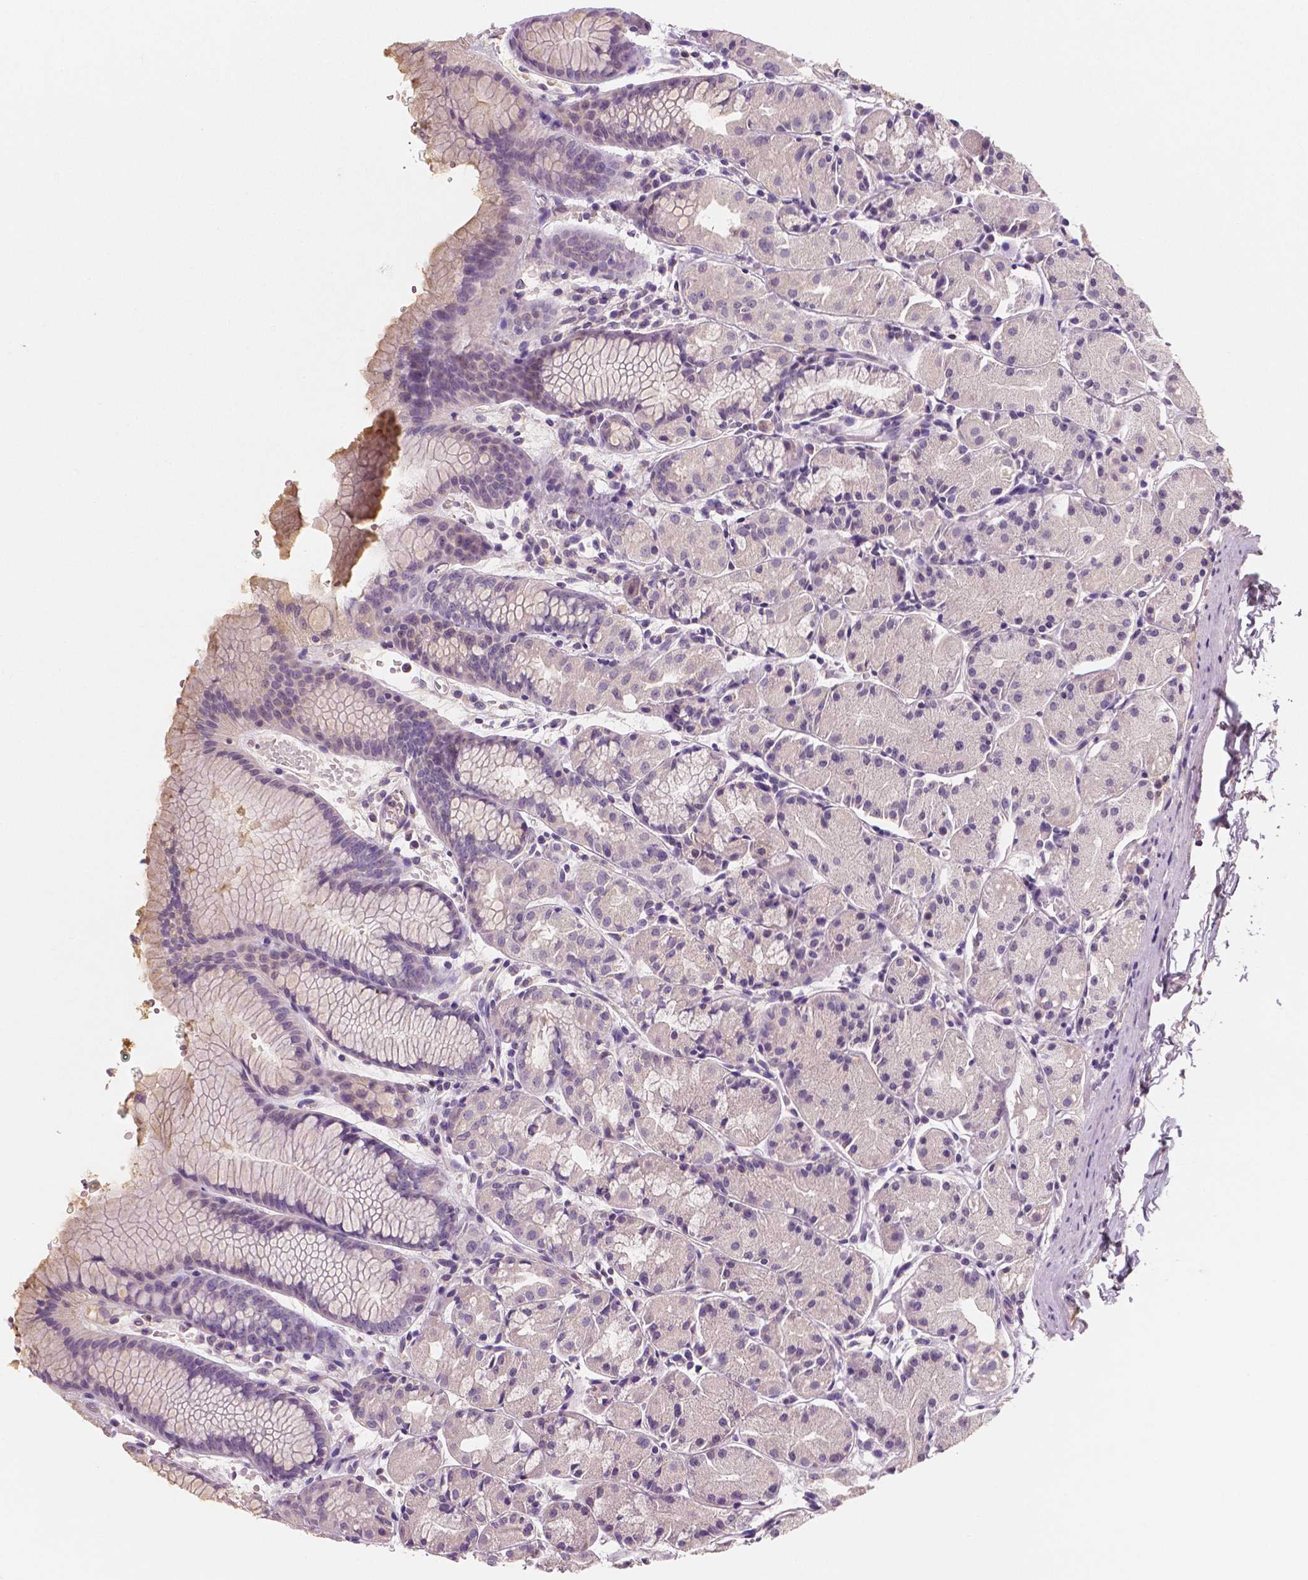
{"staining": {"intensity": "negative", "quantity": "none", "location": "none"}, "tissue": "stomach", "cell_type": "Glandular cells", "image_type": "normal", "snomed": [{"axis": "morphology", "description": "Normal tissue, NOS"}, {"axis": "topography", "description": "Stomach, upper"}], "caption": "Protein analysis of normal stomach reveals no significant expression in glandular cells.", "gene": "APOA4", "patient": {"sex": "male", "age": 47}}